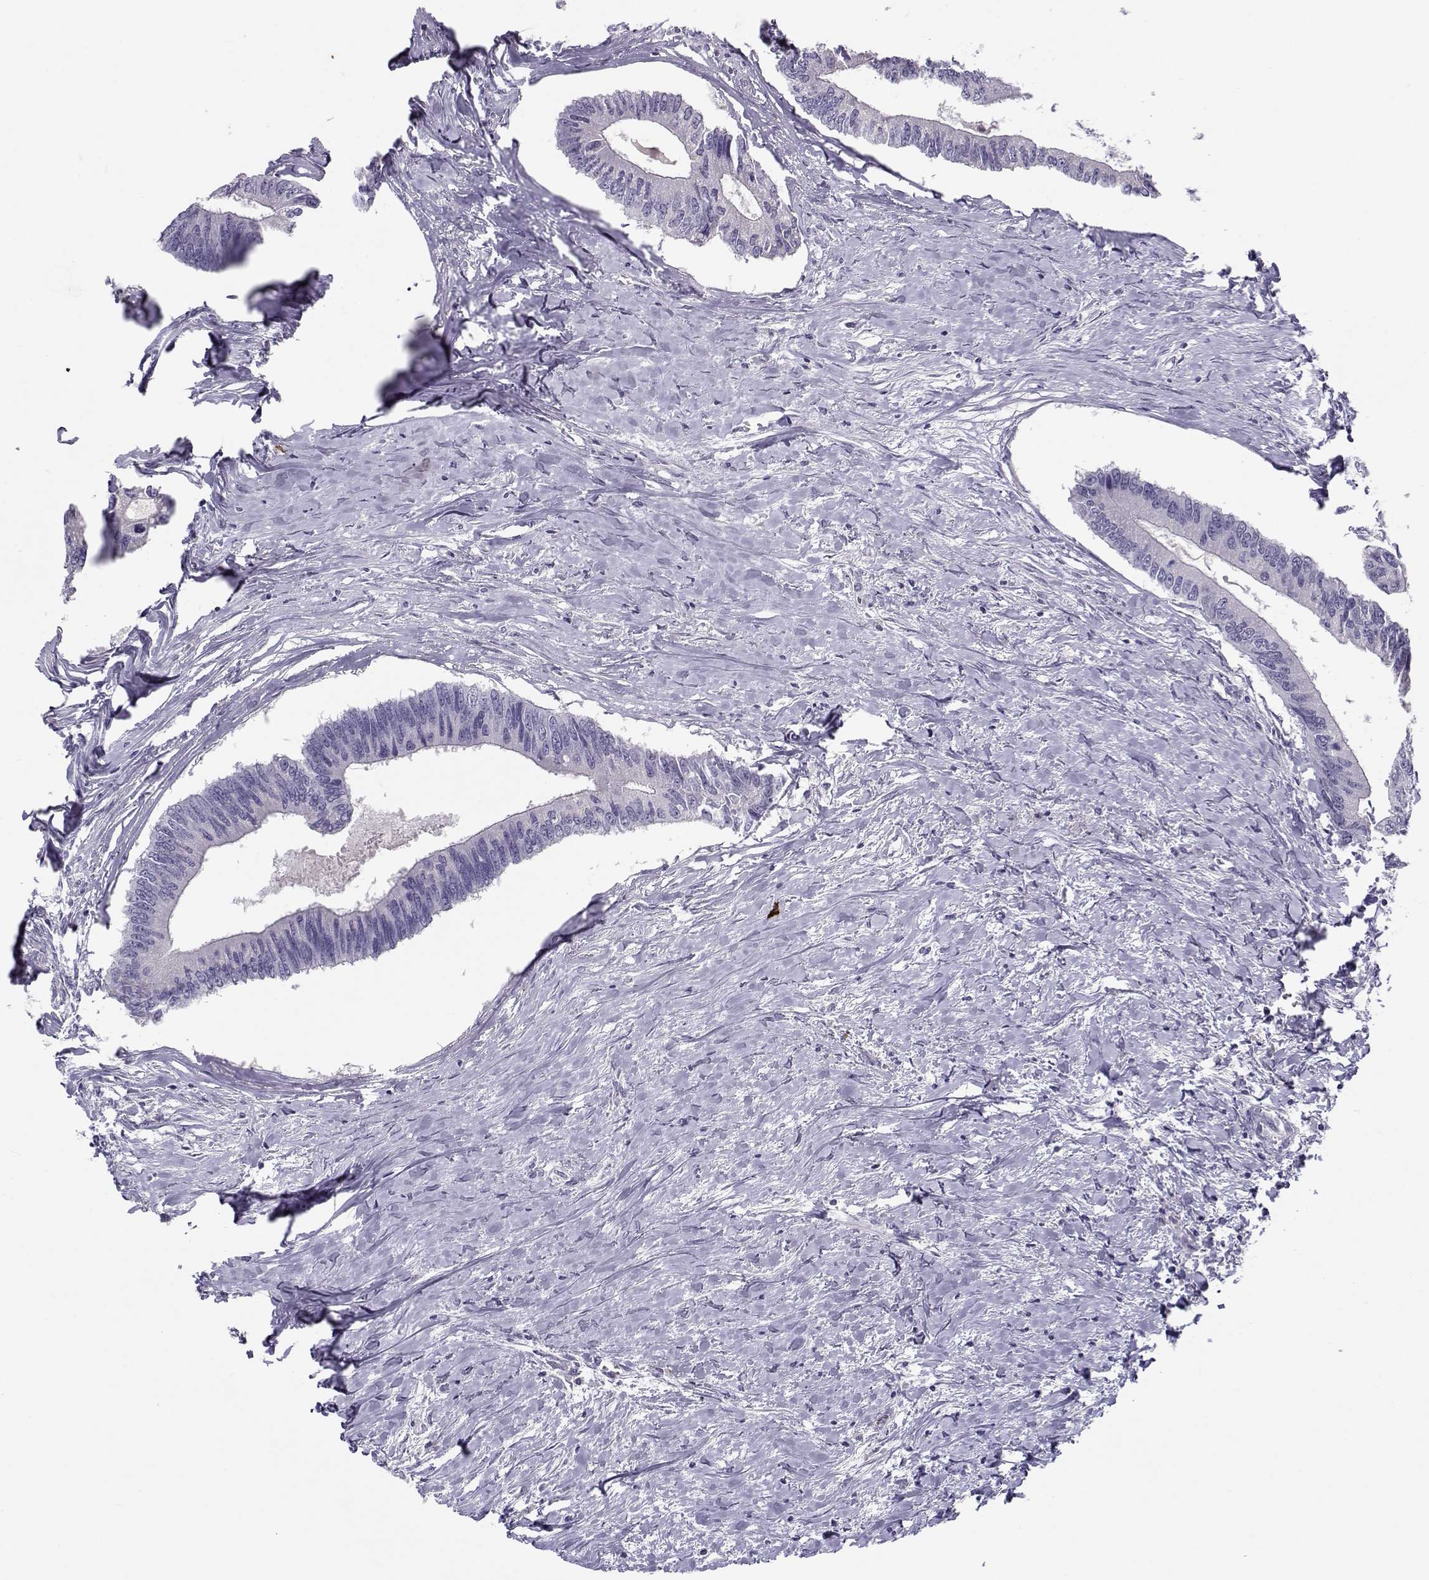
{"staining": {"intensity": "negative", "quantity": "none", "location": "none"}, "tissue": "colorectal cancer", "cell_type": "Tumor cells", "image_type": "cancer", "snomed": [{"axis": "morphology", "description": "Adenocarcinoma, NOS"}, {"axis": "topography", "description": "Colon"}], "caption": "The image demonstrates no staining of tumor cells in colorectal adenocarcinoma.", "gene": "CFAP77", "patient": {"sex": "male", "age": 53}}